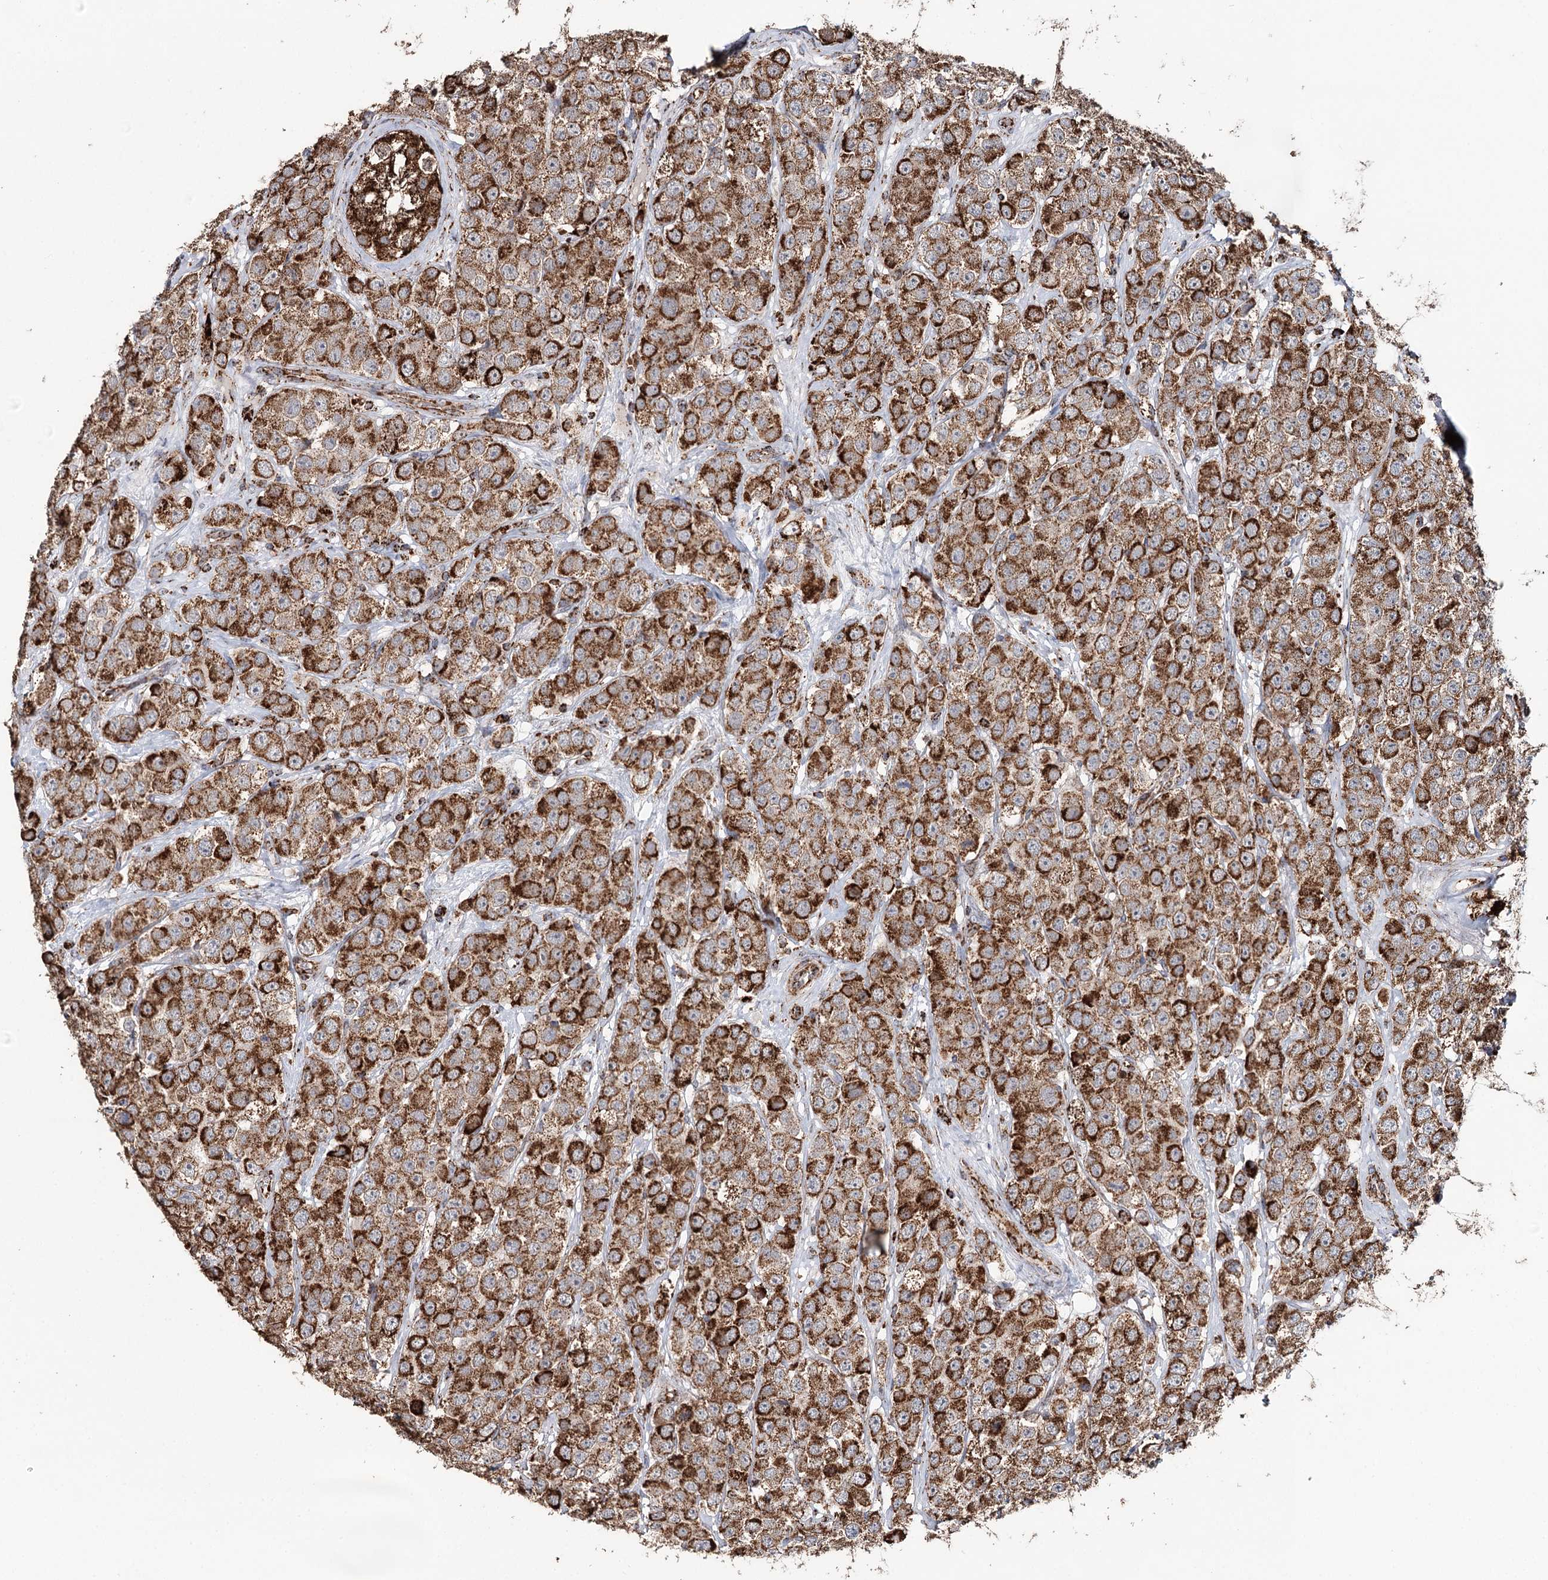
{"staining": {"intensity": "strong", "quantity": ">75%", "location": "cytoplasmic/membranous"}, "tissue": "testis cancer", "cell_type": "Tumor cells", "image_type": "cancer", "snomed": [{"axis": "morphology", "description": "Seminoma, NOS"}, {"axis": "topography", "description": "Testis"}], "caption": "A micrograph of testis seminoma stained for a protein shows strong cytoplasmic/membranous brown staining in tumor cells. (Stains: DAB in brown, nuclei in blue, Microscopy: brightfield microscopy at high magnification).", "gene": "APH1A", "patient": {"sex": "male", "age": 28}}